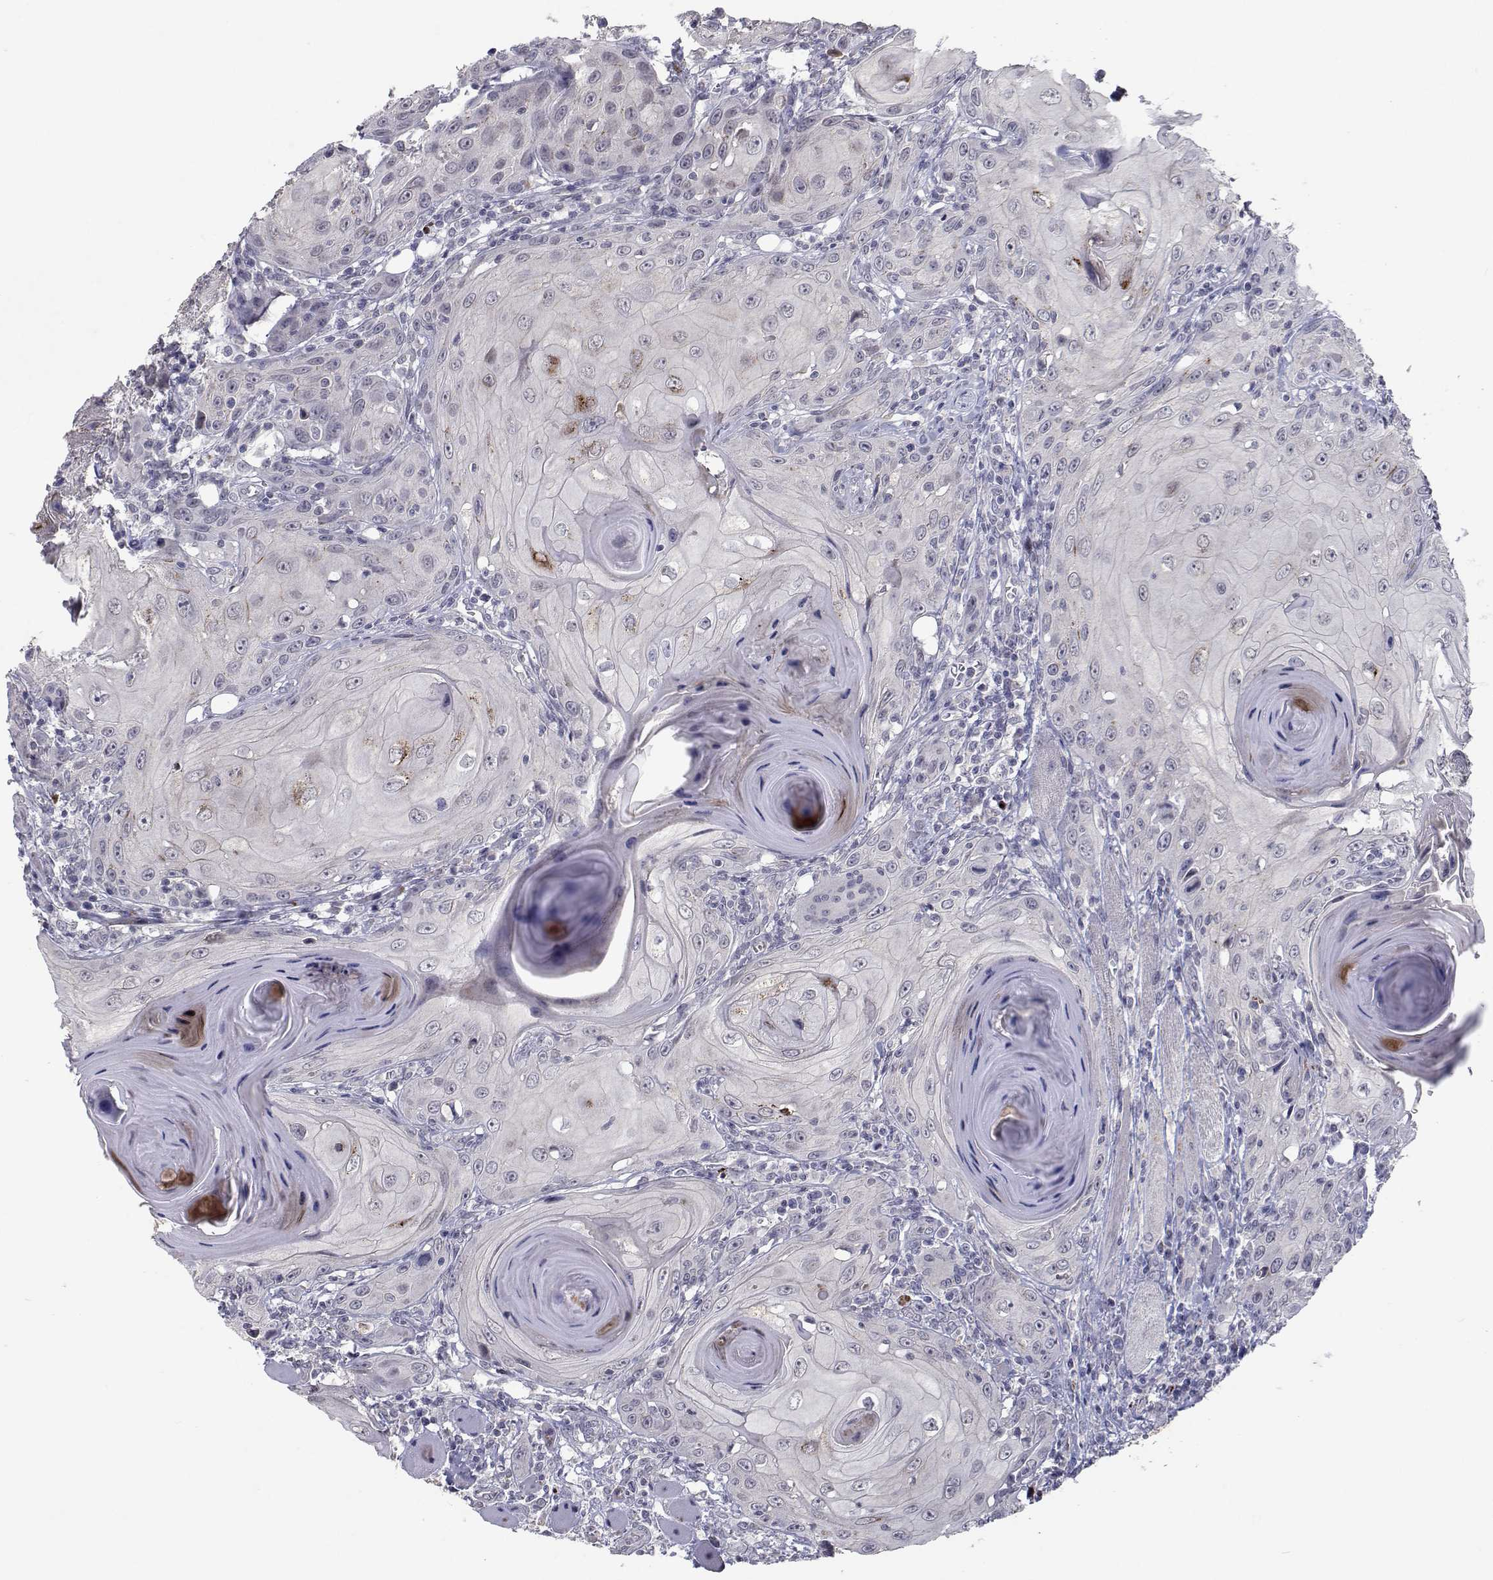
{"staining": {"intensity": "negative", "quantity": "none", "location": "none"}, "tissue": "head and neck cancer", "cell_type": "Tumor cells", "image_type": "cancer", "snomed": [{"axis": "morphology", "description": "Squamous cell carcinoma, NOS"}, {"axis": "topography", "description": "Head-Neck"}], "caption": "Image shows no significant protein staining in tumor cells of head and neck cancer (squamous cell carcinoma).", "gene": "RBPJL", "patient": {"sex": "female", "age": 80}}